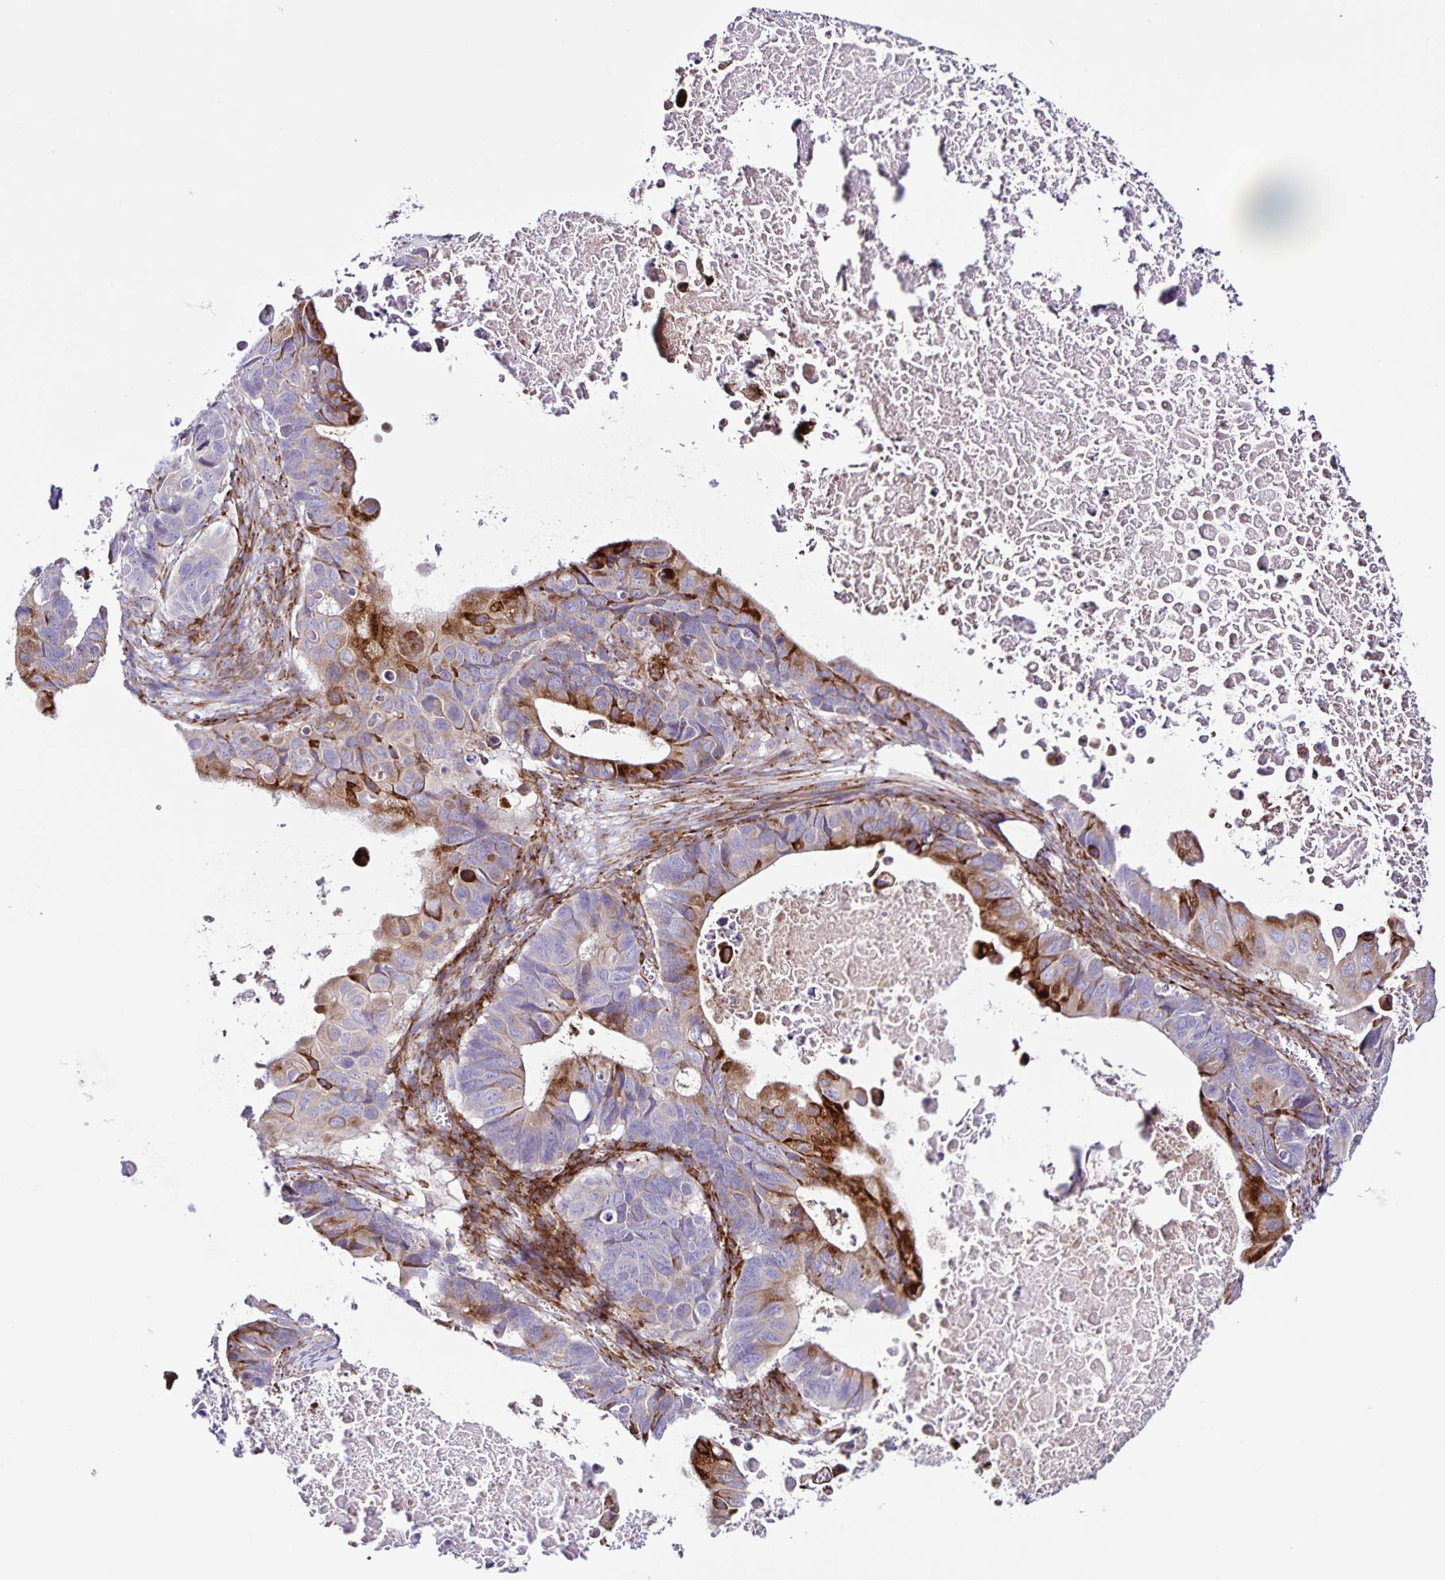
{"staining": {"intensity": "strong", "quantity": "25%-75%", "location": "cytoplasmic/membranous"}, "tissue": "ovarian cancer", "cell_type": "Tumor cells", "image_type": "cancer", "snomed": [{"axis": "morphology", "description": "Cystadenocarcinoma, mucinous, NOS"}, {"axis": "topography", "description": "Ovary"}], "caption": "Immunohistochemical staining of human mucinous cystadenocarcinoma (ovarian) displays high levels of strong cytoplasmic/membranous protein positivity in approximately 25%-75% of tumor cells.", "gene": "OSBPL5", "patient": {"sex": "female", "age": 64}}